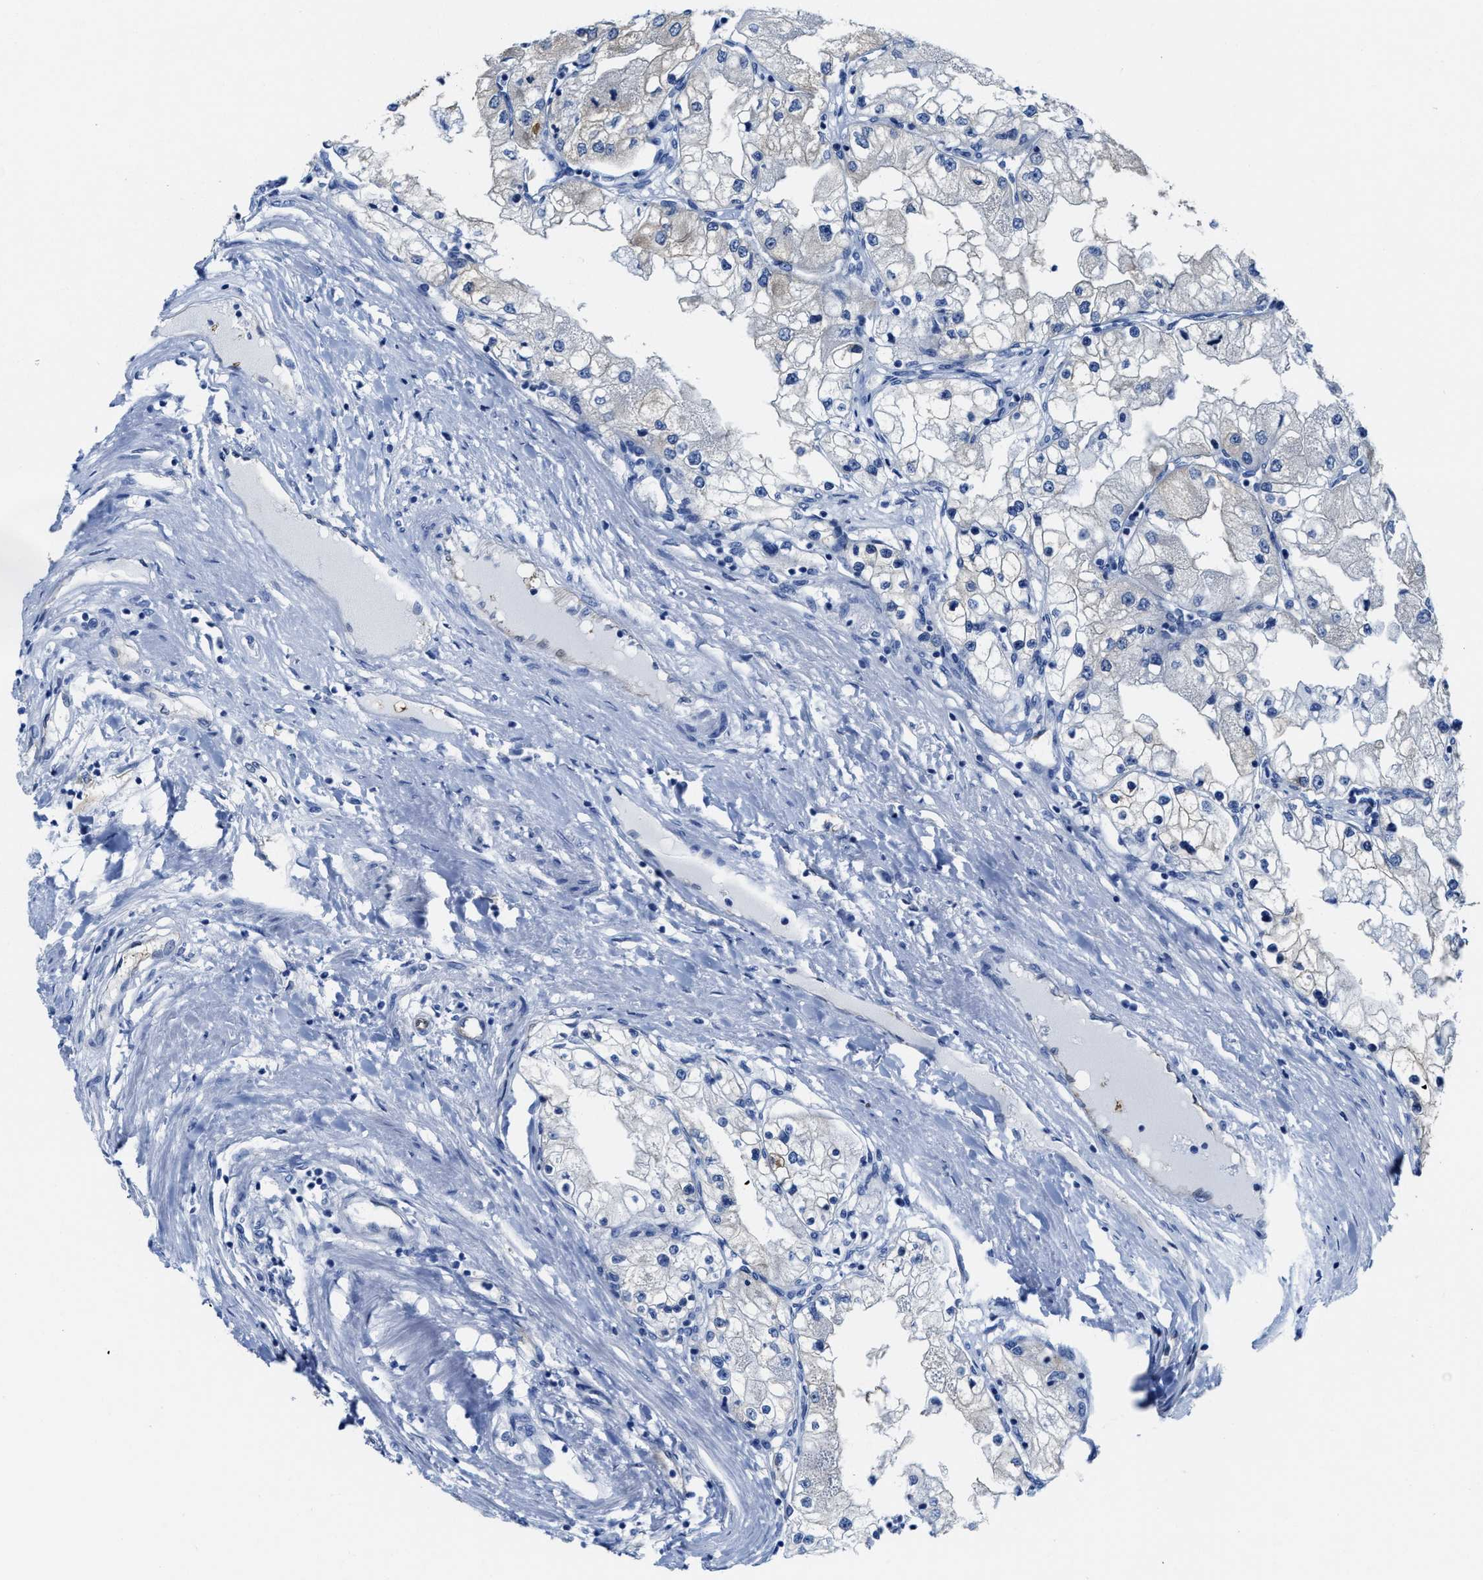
{"staining": {"intensity": "negative", "quantity": "none", "location": "none"}, "tissue": "renal cancer", "cell_type": "Tumor cells", "image_type": "cancer", "snomed": [{"axis": "morphology", "description": "Adenocarcinoma, NOS"}, {"axis": "topography", "description": "Kidney"}], "caption": "Immunohistochemistry of human renal cancer (adenocarcinoma) displays no positivity in tumor cells.", "gene": "ASS1", "patient": {"sex": "male", "age": 68}}